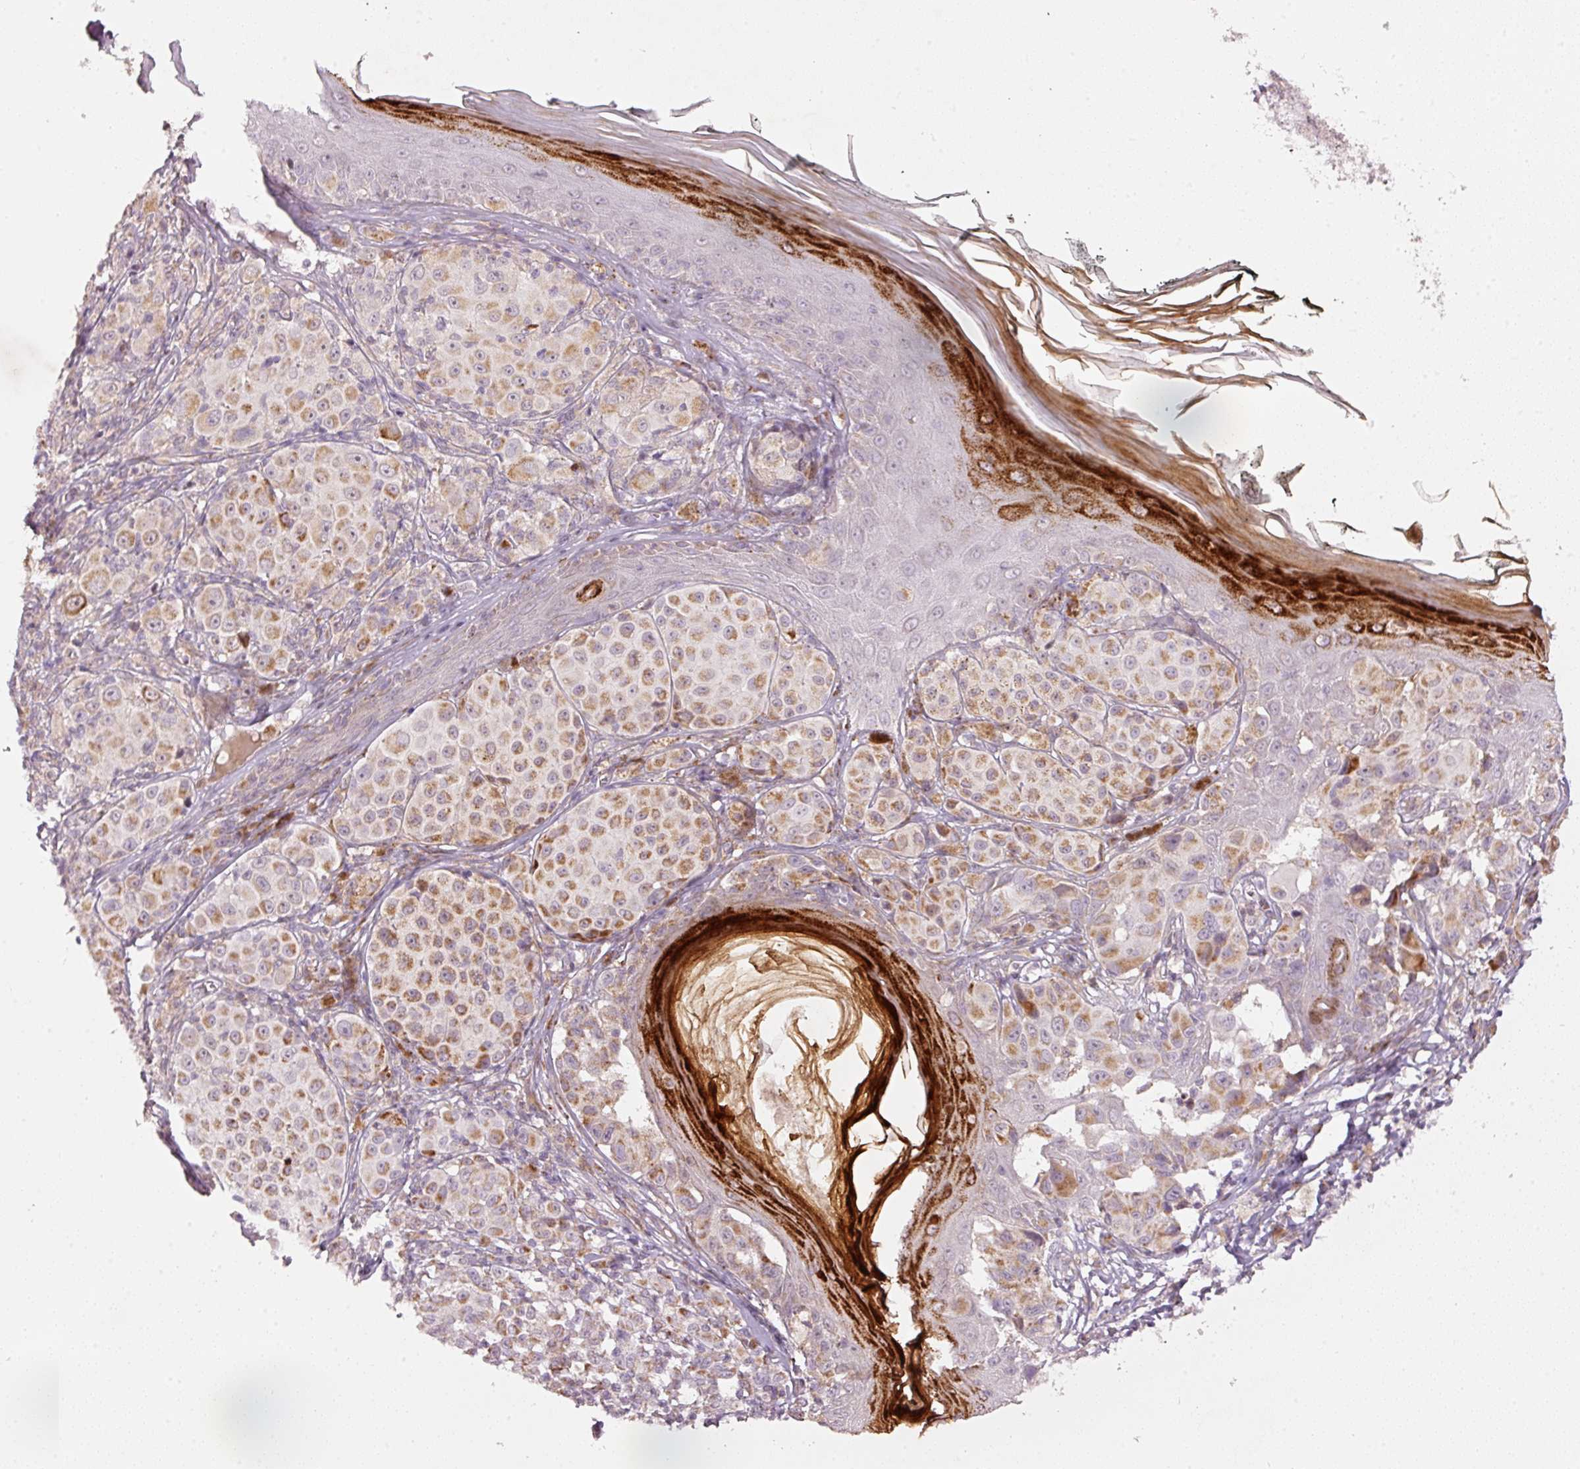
{"staining": {"intensity": "moderate", "quantity": "25%-75%", "location": "cytoplasmic/membranous"}, "tissue": "melanoma", "cell_type": "Tumor cells", "image_type": "cancer", "snomed": [{"axis": "morphology", "description": "Malignant melanoma, NOS"}, {"axis": "topography", "description": "Skin"}], "caption": "About 25%-75% of tumor cells in human melanoma exhibit moderate cytoplasmic/membranous protein staining as visualized by brown immunohistochemical staining.", "gene": "TOB2", "patient": {"sex": "female", "age": 43}}